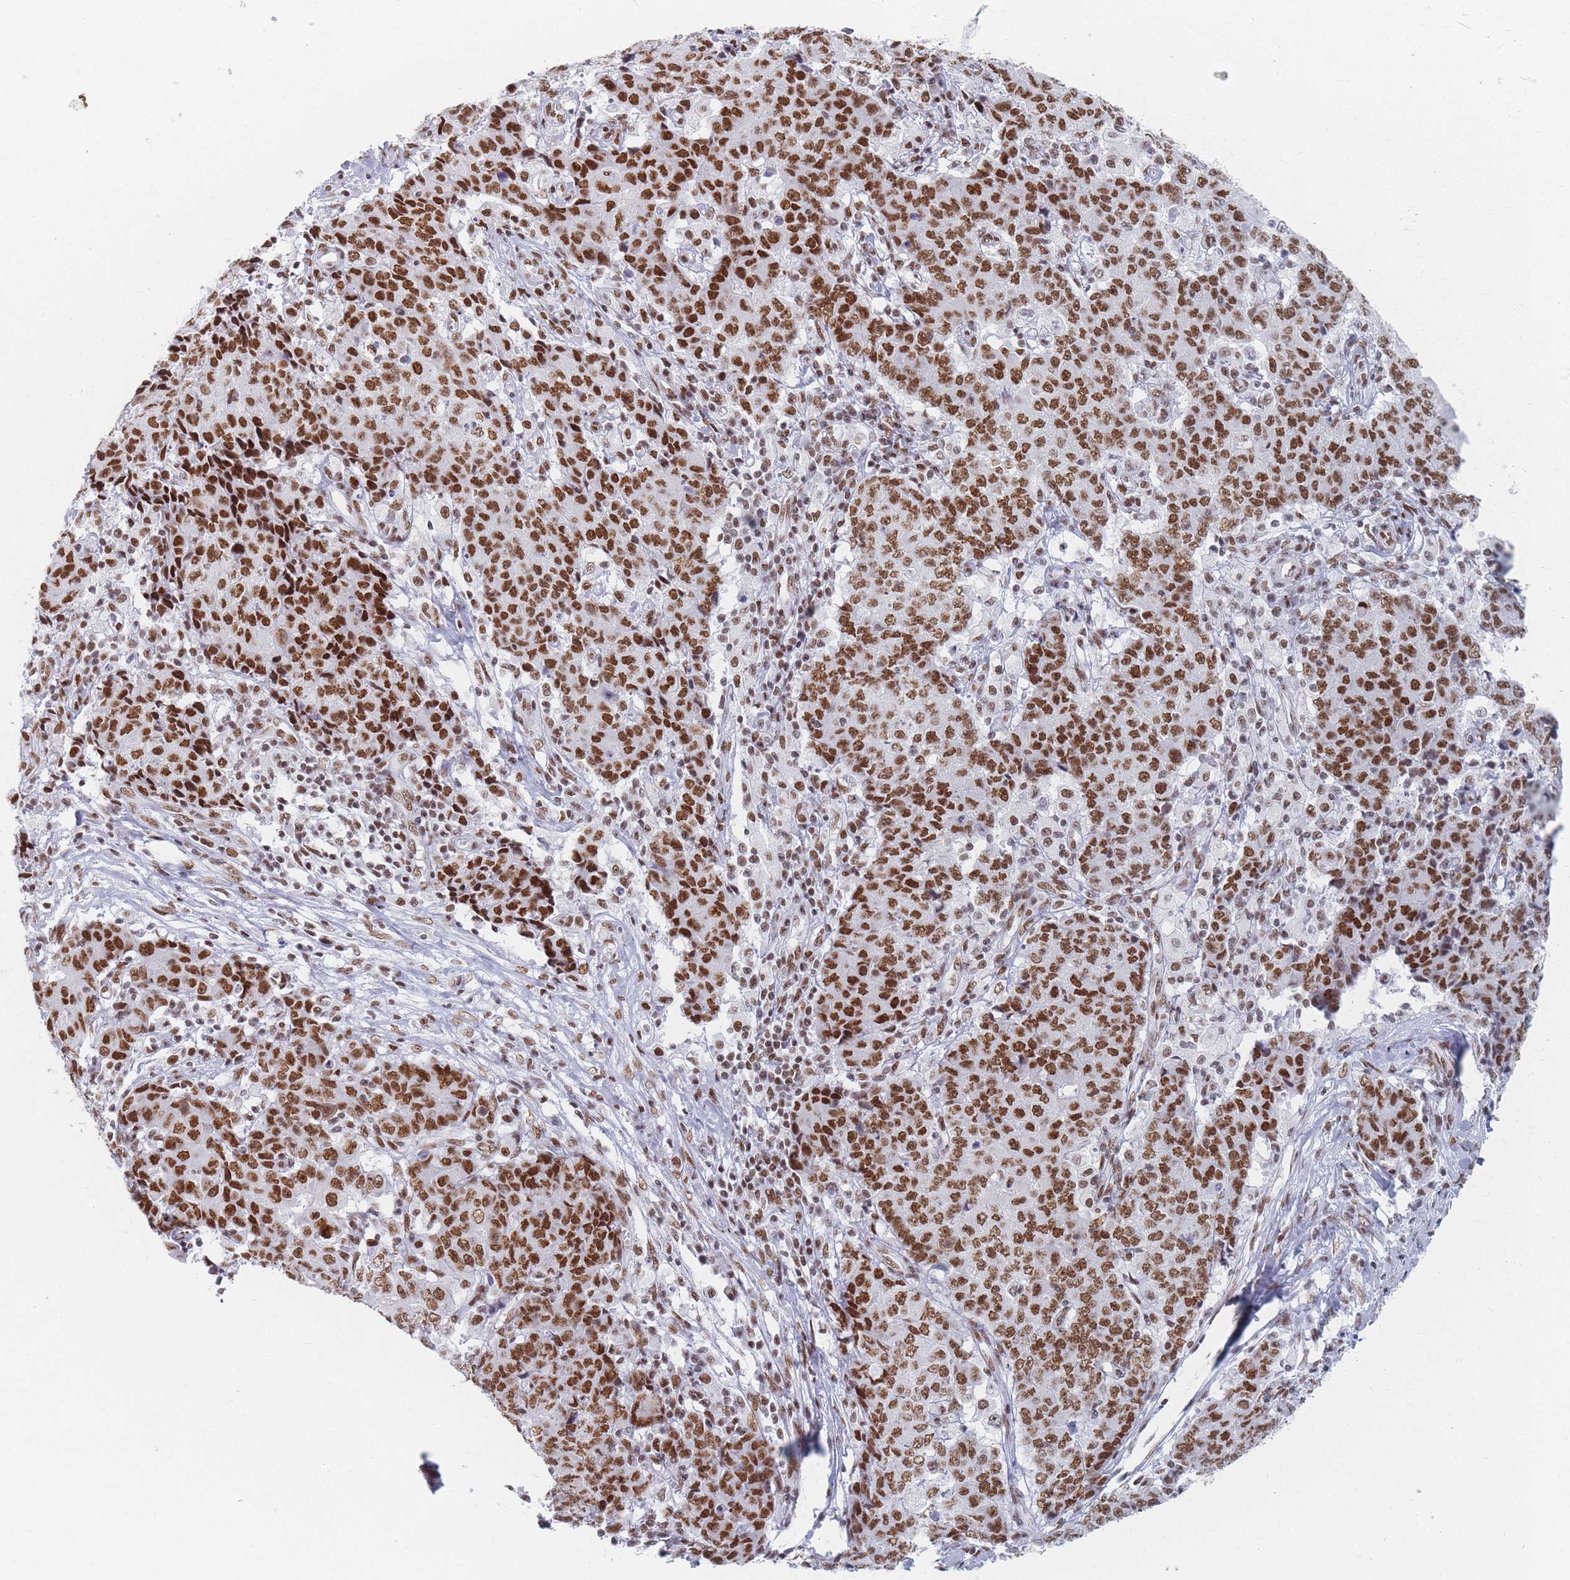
{"staining": {"intensity": "strong", "quantity": ">75%", "location": "nuclear"}, "tissue": "ovarian cancer", "cell_type": "Tumor cells", "image_type": "cancer", "snomed": [{"axis": "morphology", "description": "Carcinoma, endometroid"}, {"axis": "topography", "description": "Ovary"}], "caption": "IHC histopathology image of human endometroid carcinoma (ovarian) stained for a protein (brown), which shows high levels of strong nuclear staining in approximately >75% of tumor cells.", "gene": "SAFB2", "patient": {"sex": "female", "age": 42}}